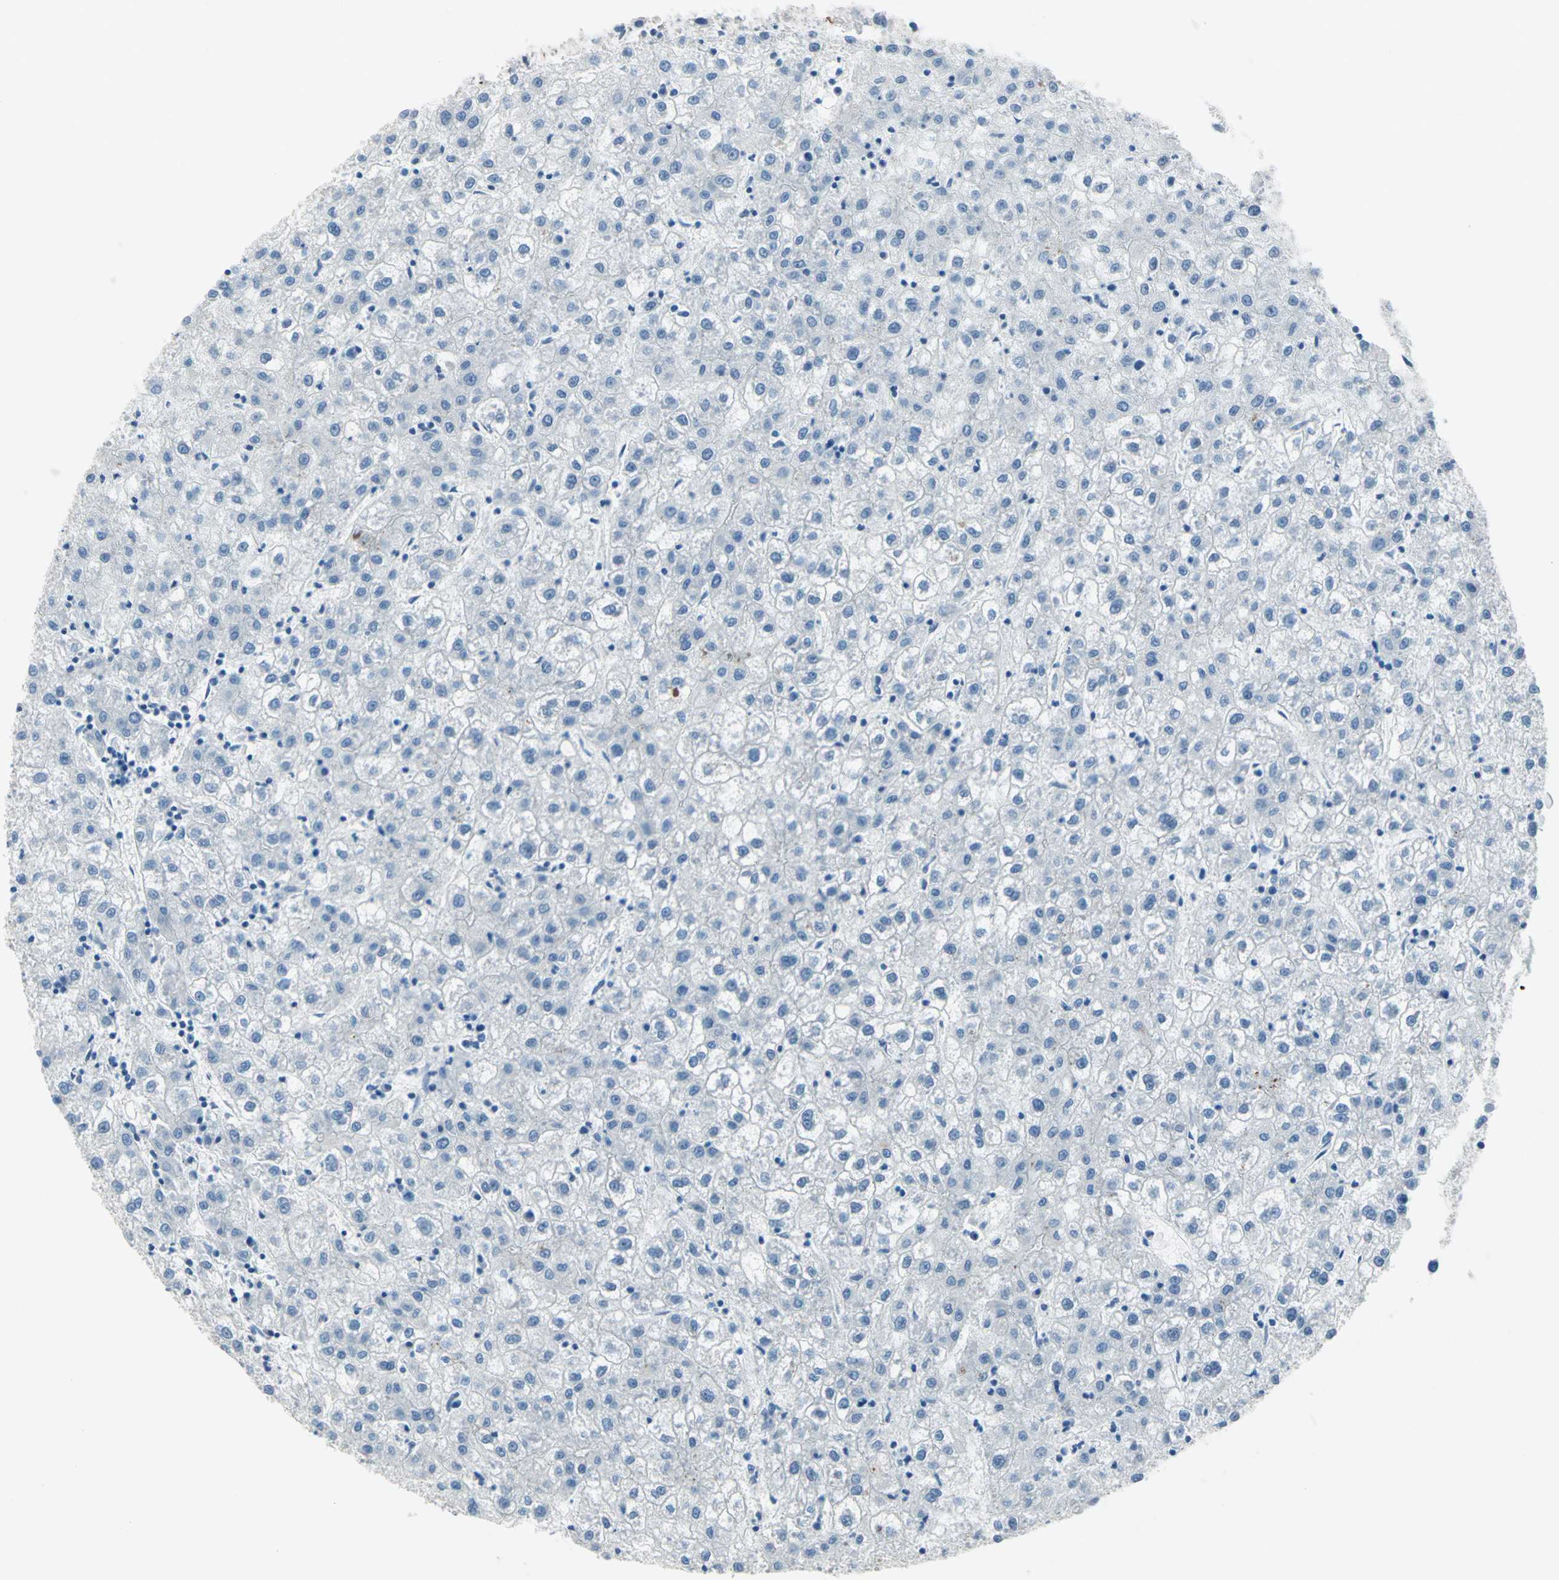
{"staining": {"intensity": "negative", "quantity": "none", "location": "none"}, "tissue": "liver cancer", "cell_type": "Tumor cells", "image_type": "cancer", "snomed": [{"axis": "morphology", "description": "Carcinoma, Hepatocellular, NOS"}, {"axis": "topography", "description": "Liver"}], "caption": "DAB immunohistochemical staining of human liver cancer (hepatocellular carcinoma) shows no significant expression in tumor cells. (Immunohistochemistry (ihc), brightfield microscopy, high magnification).", "gene": "MUC4", "patient": {"sex": "male", "age": 72}}